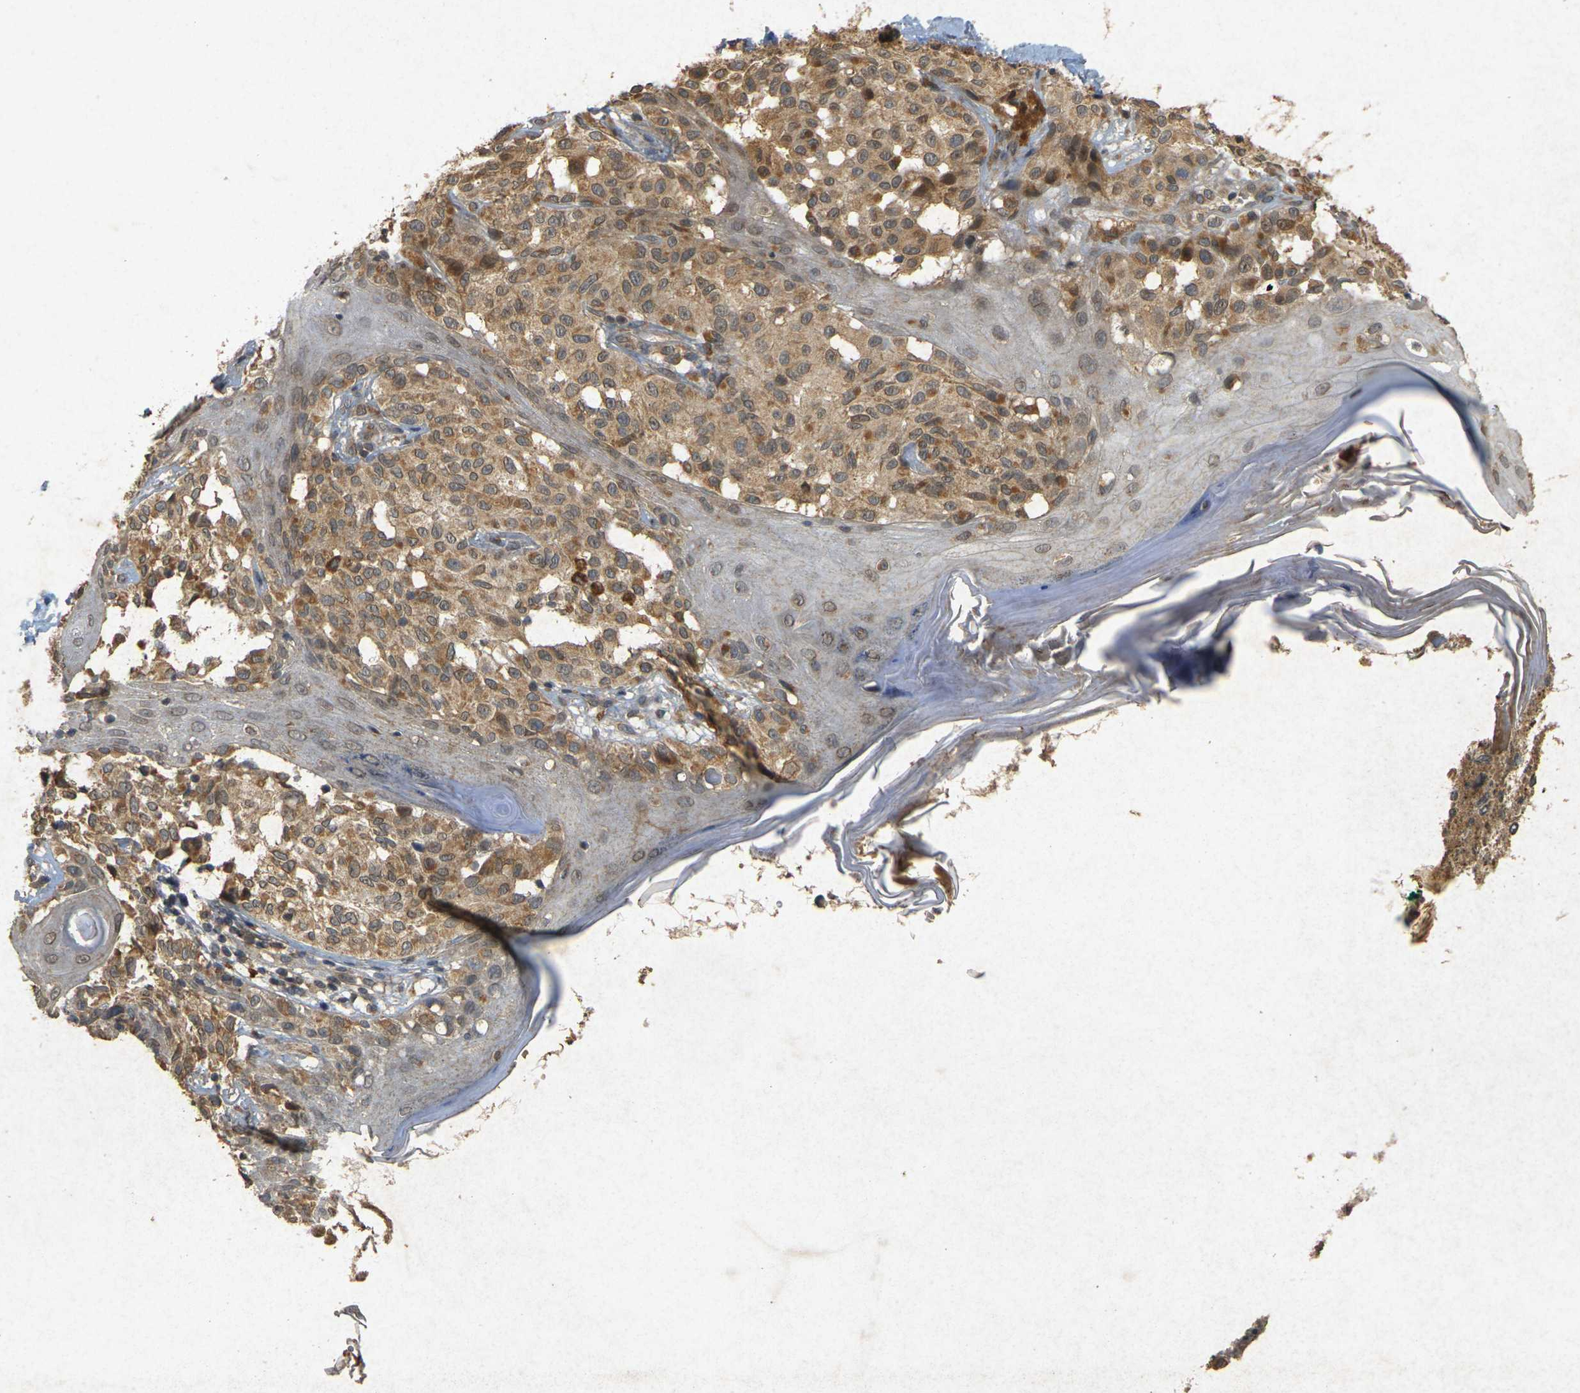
{"staining": {"intensity": "moderate", "quantity": ">75%", "location": "cytoplasmic/membranous"}, "tissue": "melanoma", "cell_type": "Tumor cells", "image_type": "cancer", "snomed": [{"axis": "morphology", "description": "Malignant melanoma, NOS"}, {"axis": "topography", "description": "Skin"}], "caption": "About >75% of tumor cells in malignant melanoma show moderate cytoplasmic/membranous protein expression as visualized by brown immunohistochemical staining.", "gene": "ERN1", "patient": {"sex": "female", "age": 46}}